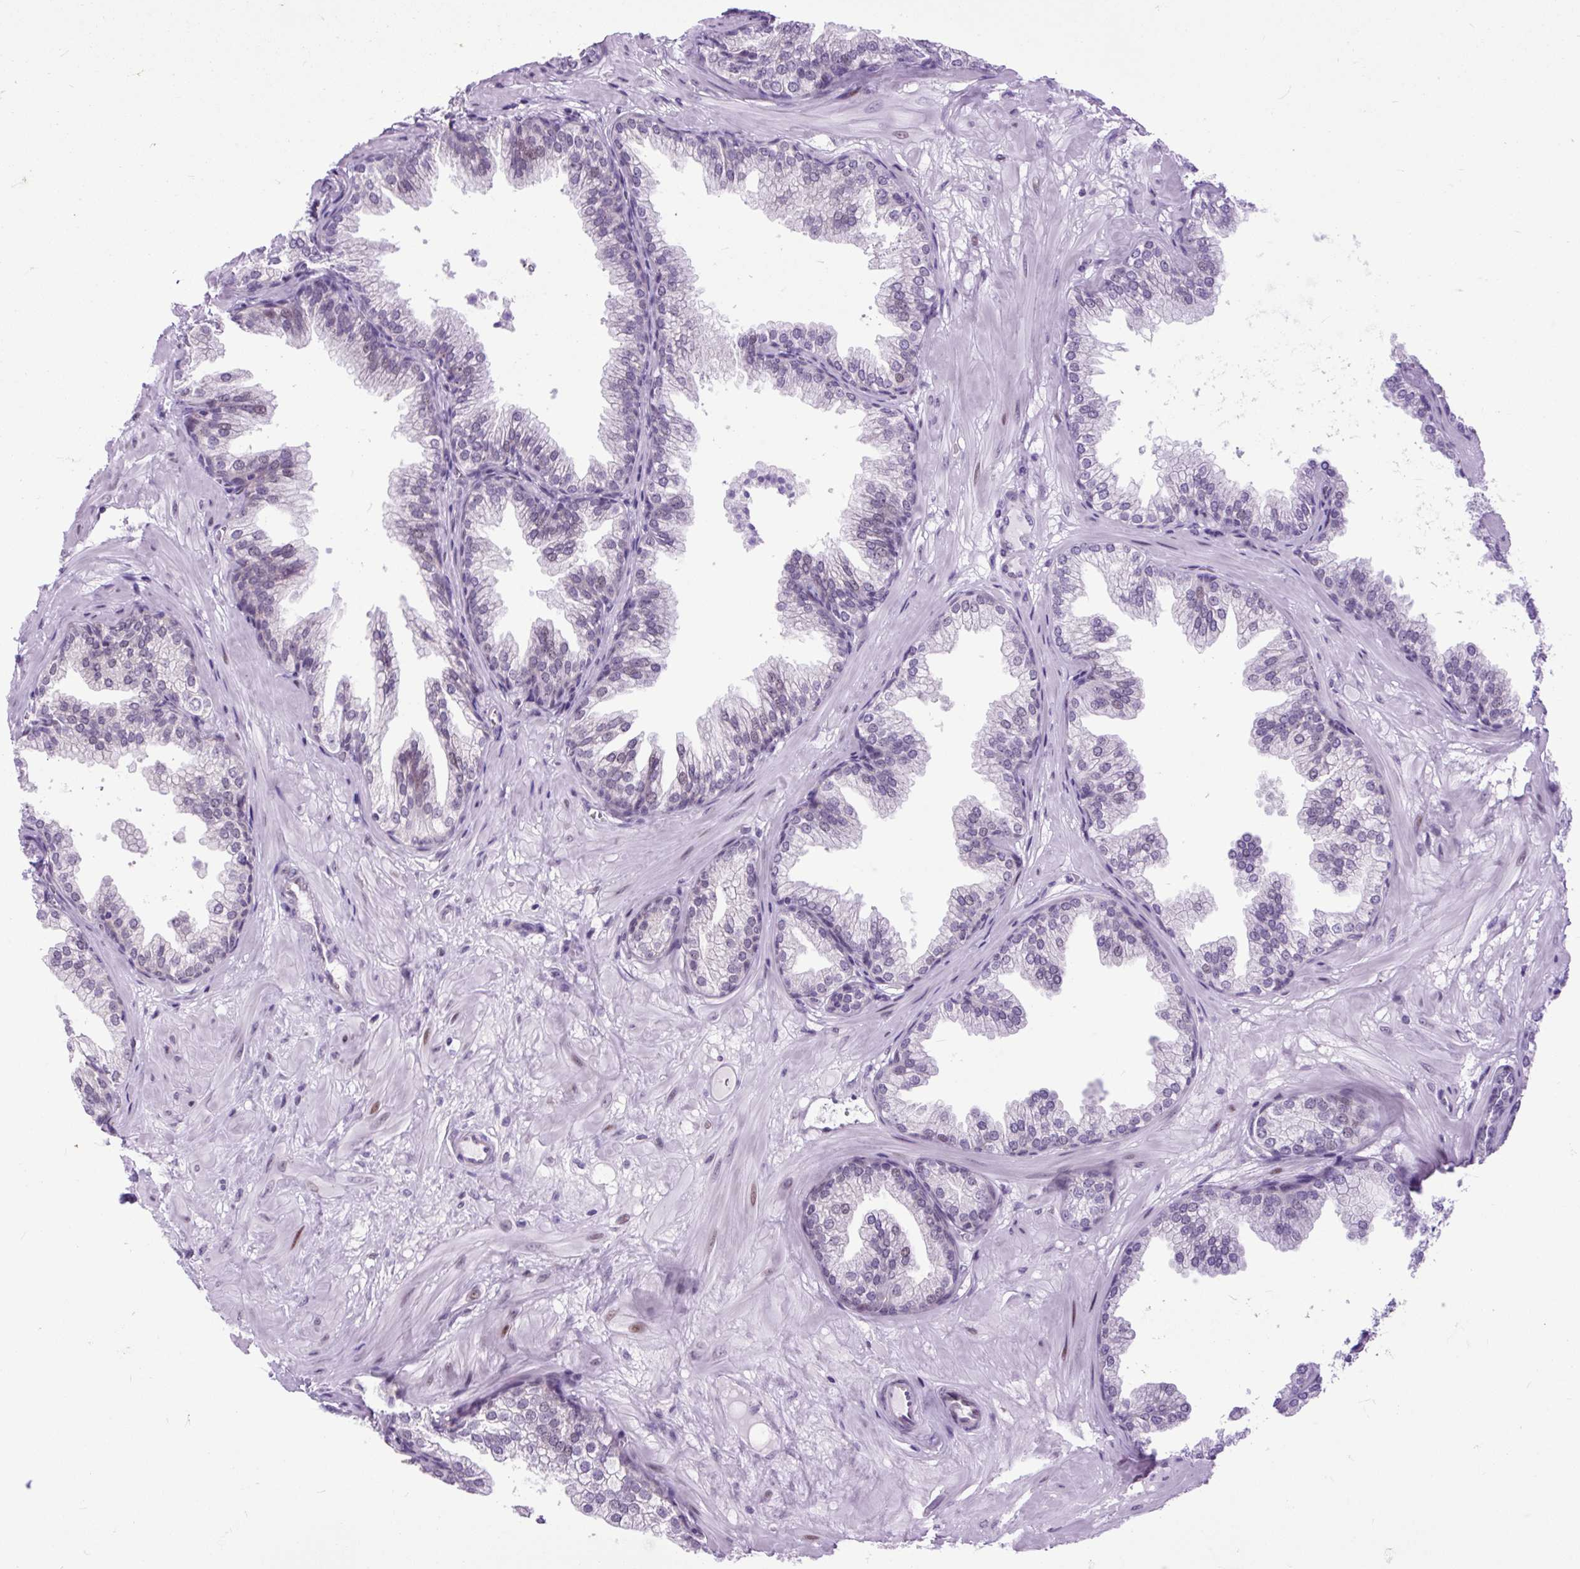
{"staining": {"intensity": "weak", "quantity": "25%-75%", "location": "nuclear"}, "tissue": "prostate", "cell_type": "Glandular cells", "image_type": "normal", "snomed": [{"axis": "morphology", "description": "Normal tissue, NOS"}, {"axis": "topography", "description": "Prostate"}], "caption": "Immunohistochemical staining of unremarkable prostate exhibits weak nuclear protein staining in approximately 25%-75% of glandular cells.", "gene": "CLK2", "patient": {"sex": "male", "age": 37}}